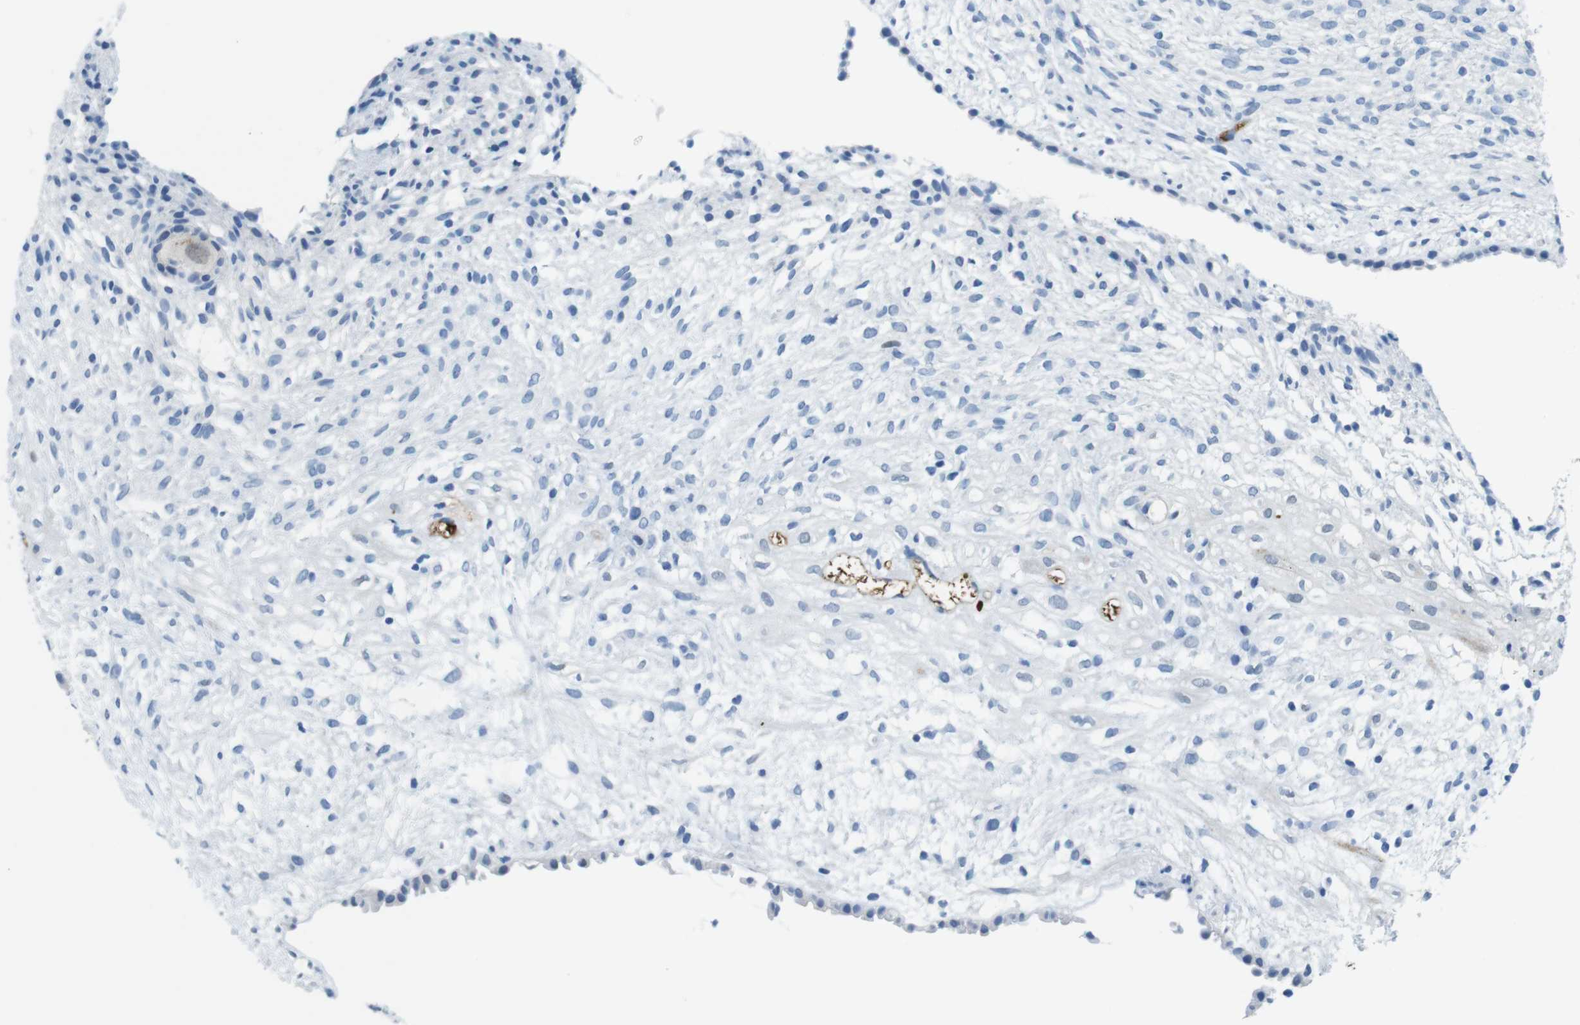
{"staining": {"intensity": "negative", "quantity": "none", "location": "none"}, "tissue": "ovary", "cell_type": "Follicle cells", "image_type": "normal", "snomed": [{"axis": "morphology", "description": "Normal tissue, NOS"}, {"axis": "morphology", "description": "Cyst, NOS"}, {"axis": "topography", "description": "Ovary"}], "caption": "Follicle cells show no significant protein expression in unremarkable ovary.", "gene": "TFAP2C", "patient": {"sex": "female", "age": 18}}